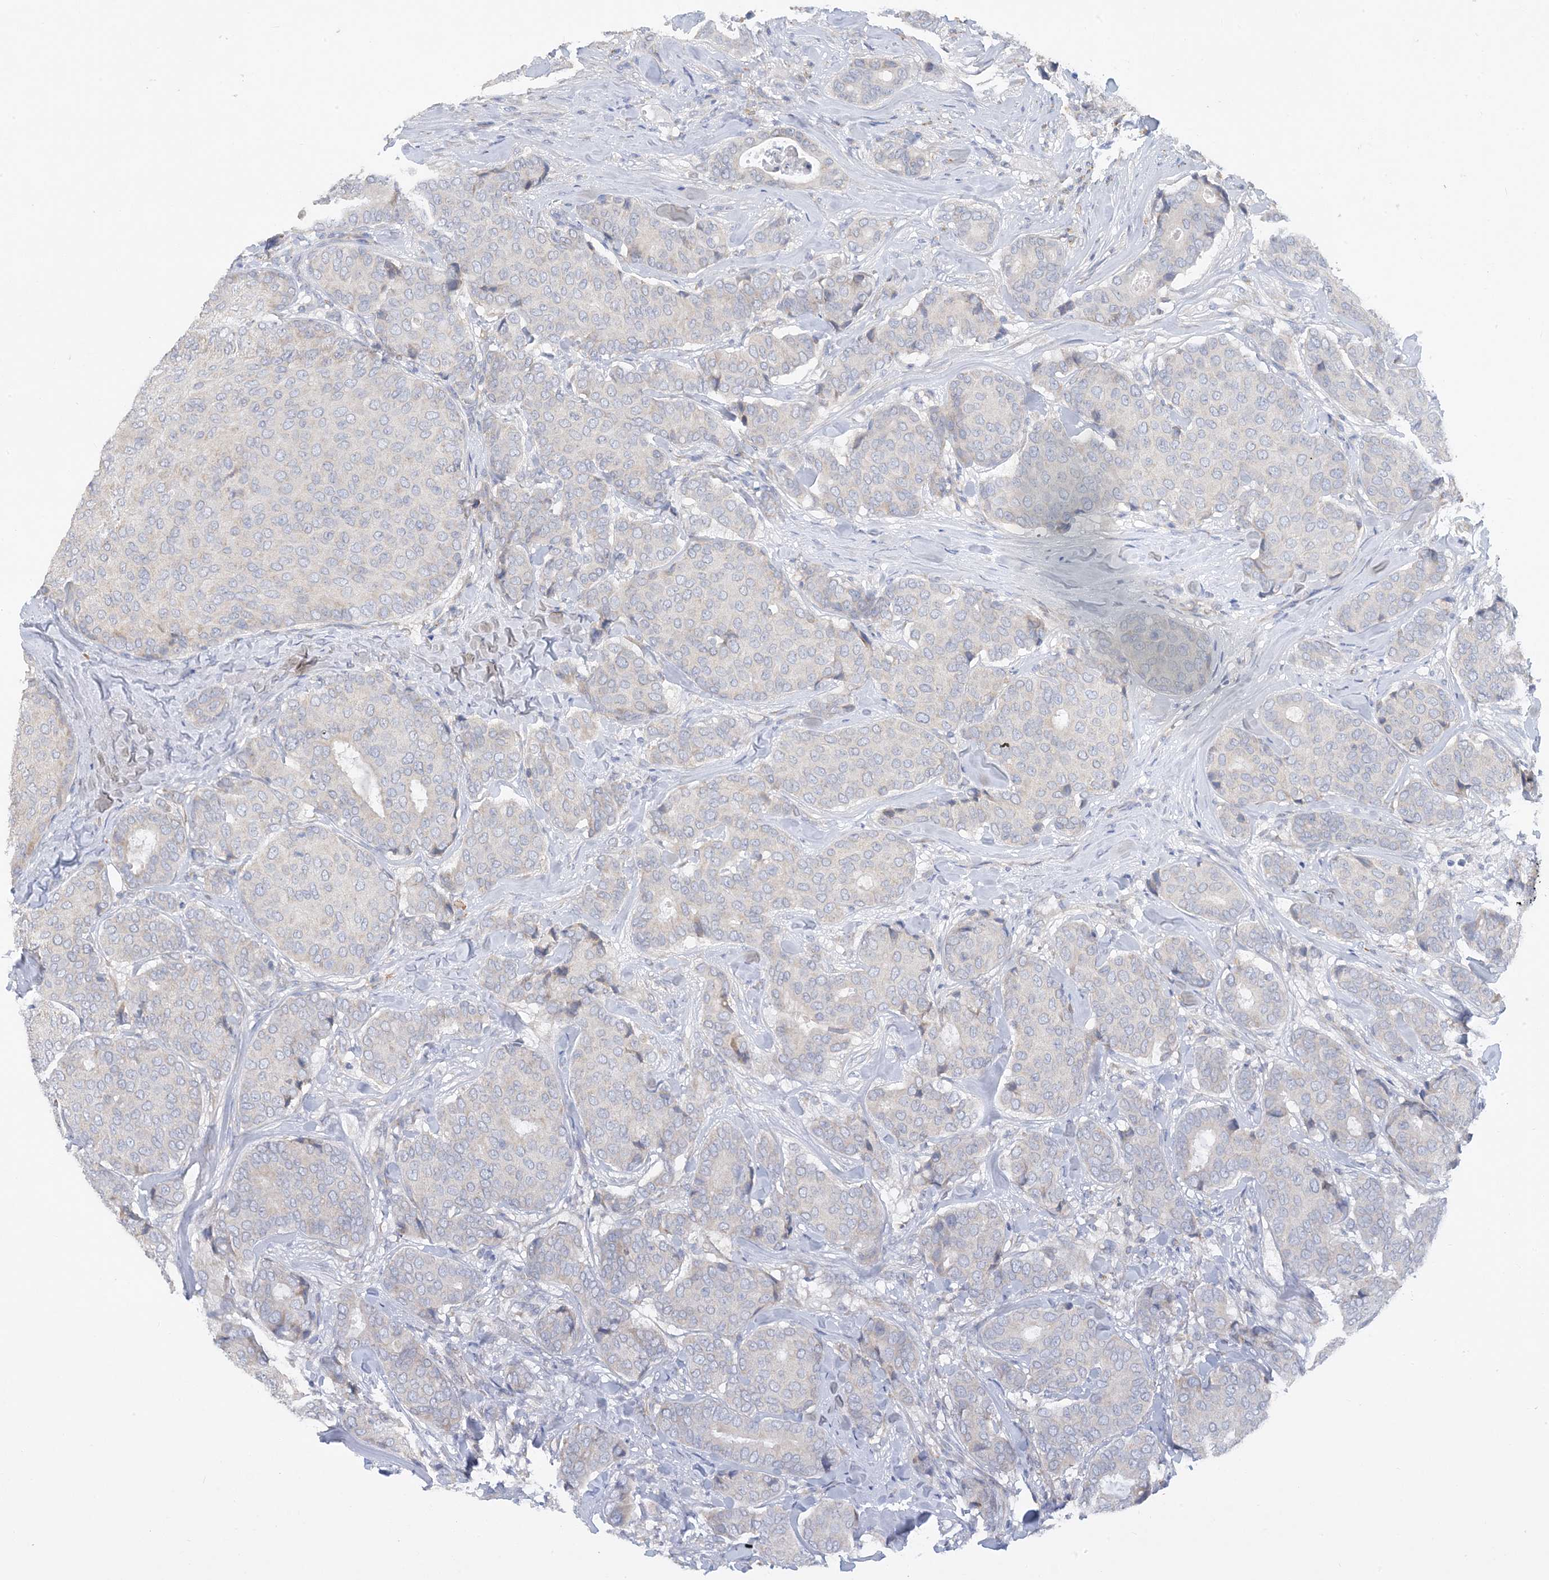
{"staining": {"intensity": "negative", "quantity": "none", "location": "none"}, "tissue": "breast cancer", "cell_type": "Tumor cells", "image_type": "cancer", "snomed": [{"axis": "morphology", "description": "Duct carcinoma"}, {"axis": "topography", "description": "Breast"}], "caption": "Immunohistochemistry (IHC) micrograph of breast cancer stained for a protein (brown), which displays no staining in tumor cells. Brightfield microscopy of IHC stained with DAB (3,3'-diaminobenzidine) (brown) and hematoxylin (blue), captured at high magnification.", "gene": "ZCCHC18", "patient": {"sex": "female", "age": 75}}